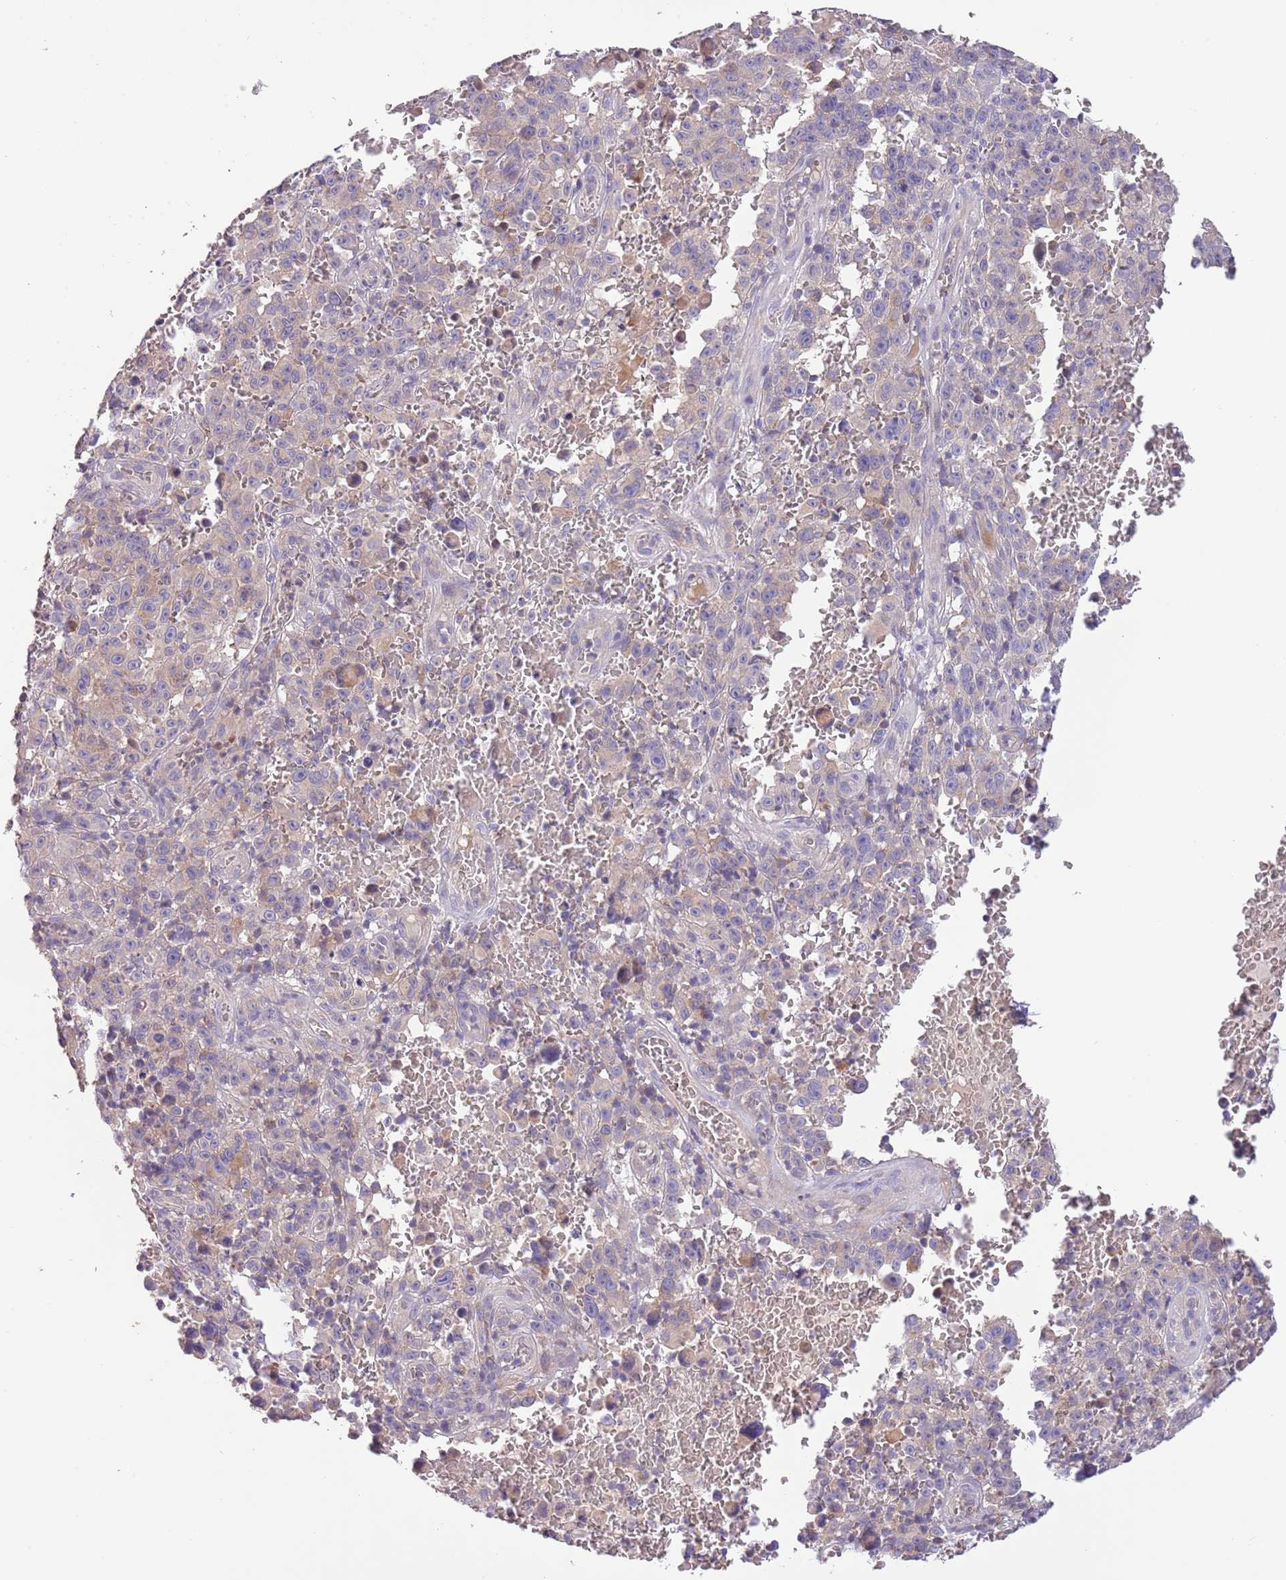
{"staining": {"intensity": "negative", "quantity": "none", "location": "none"}, "tissue": "melanoma", "cell_type": "Tumor cells", "image_type": "cancer", "snomed": [{"axis": "morphology", "description": "Malignant melanoma, NOS"}, {"axis": "topography", "description": "Skin"}], "caption": "A histopathology image of malignant melanoma stained for a protein displays no brown staining in tumor cells.", "gene": "ZNF658", "patient": {"sex": "female", "age": 82}}